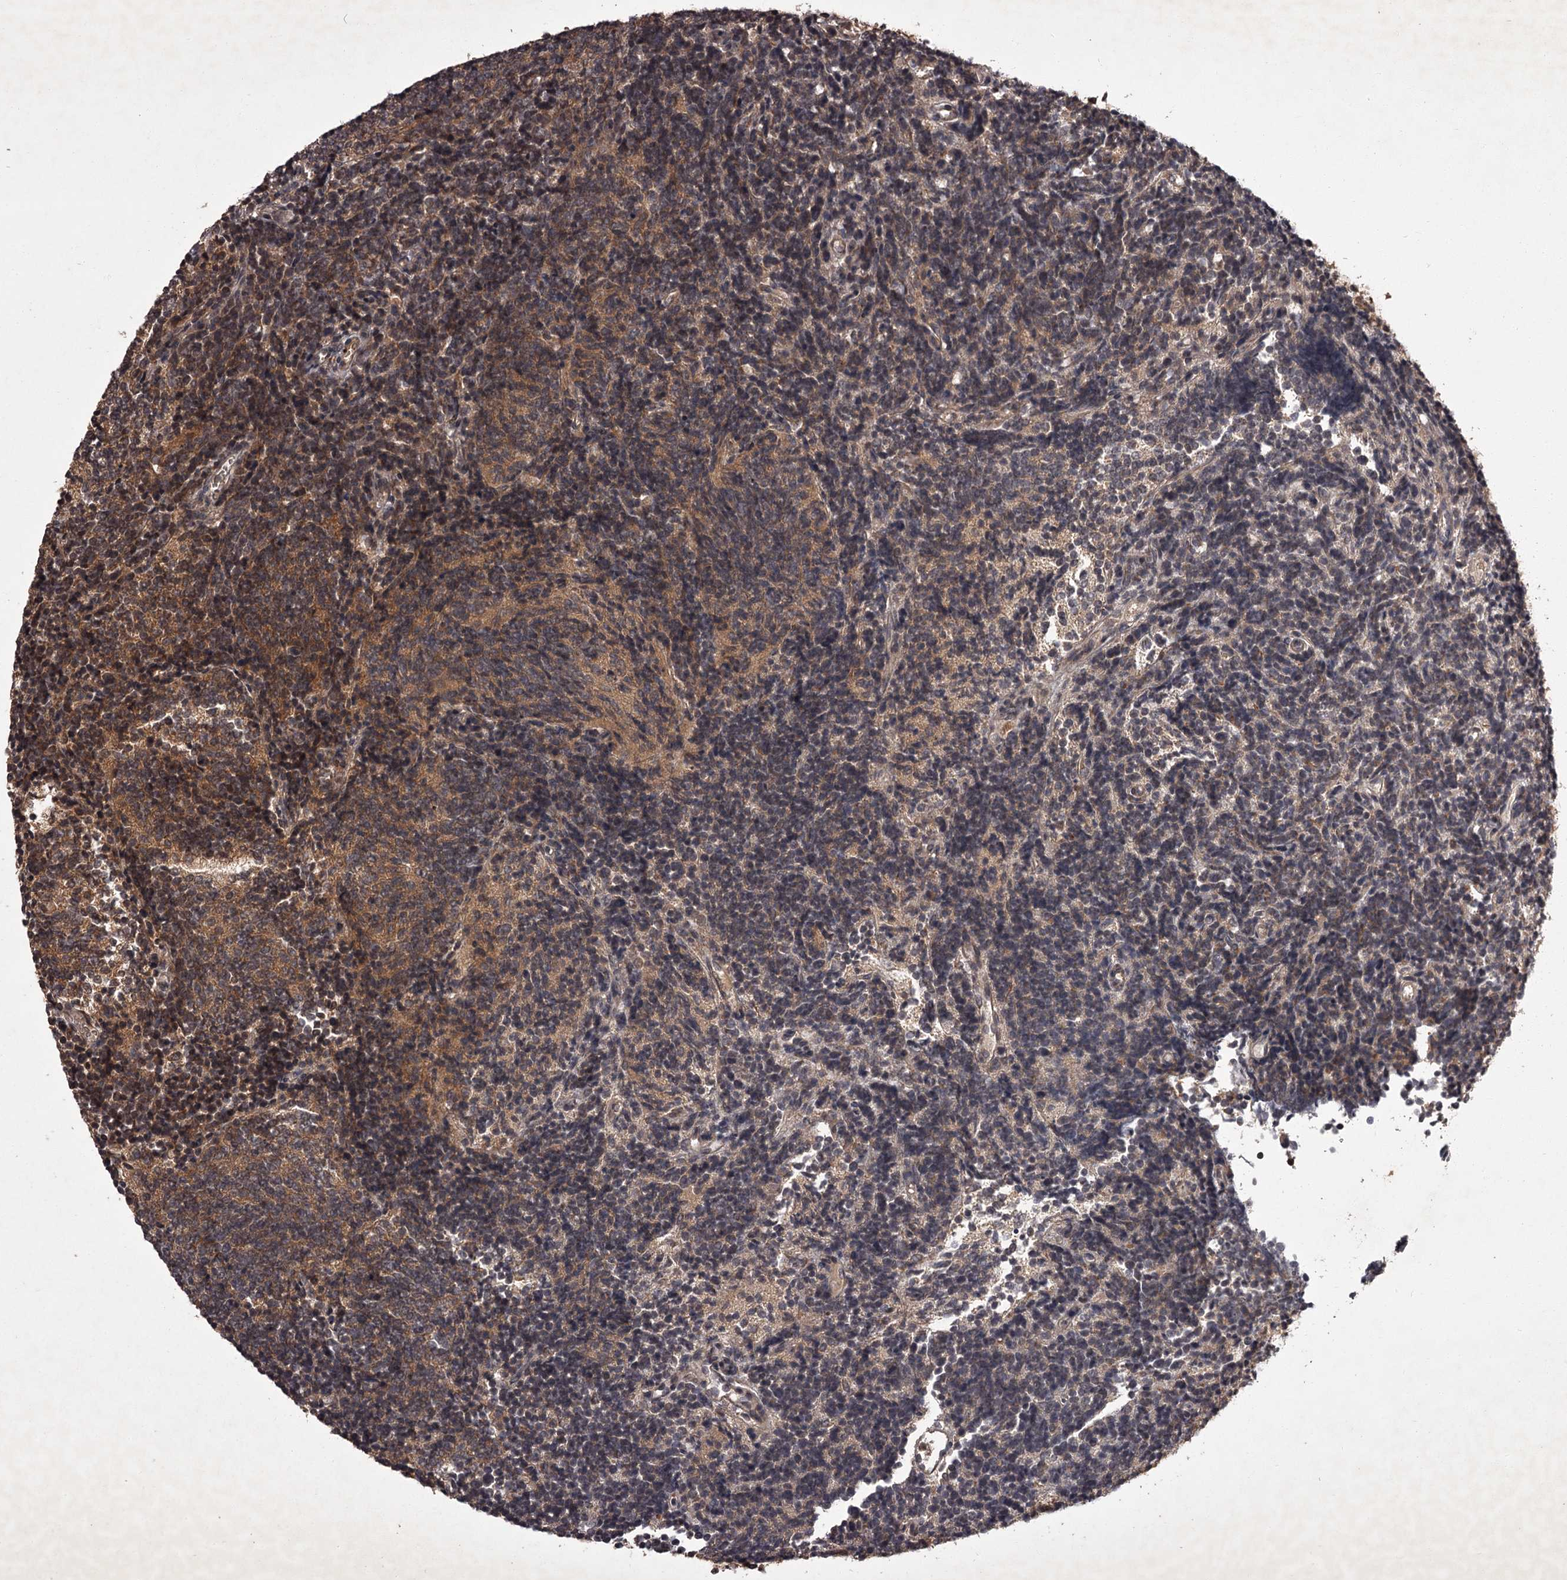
{"staining": {"intensity": "moderate", "quantity": "25%-75%", "location": "cytoplasmic/membranous"}, "tissue": "glioma", "cell_type": "Tumor cells", "image_type": "cancer", "snomed": [{"axis": "morphology", "description": "Glioma, malignant, Low grade"}, {"axis": "topography", "description": "Brain"}], "caption": "Malignant low-grade glioma stained with a brown dye shows moderate cytoplasmic/membranous positive expression in about 25%-75% of tumor cells.", "gene": "TBC1D23", "patient": {"sex": "female", "age": 1}}